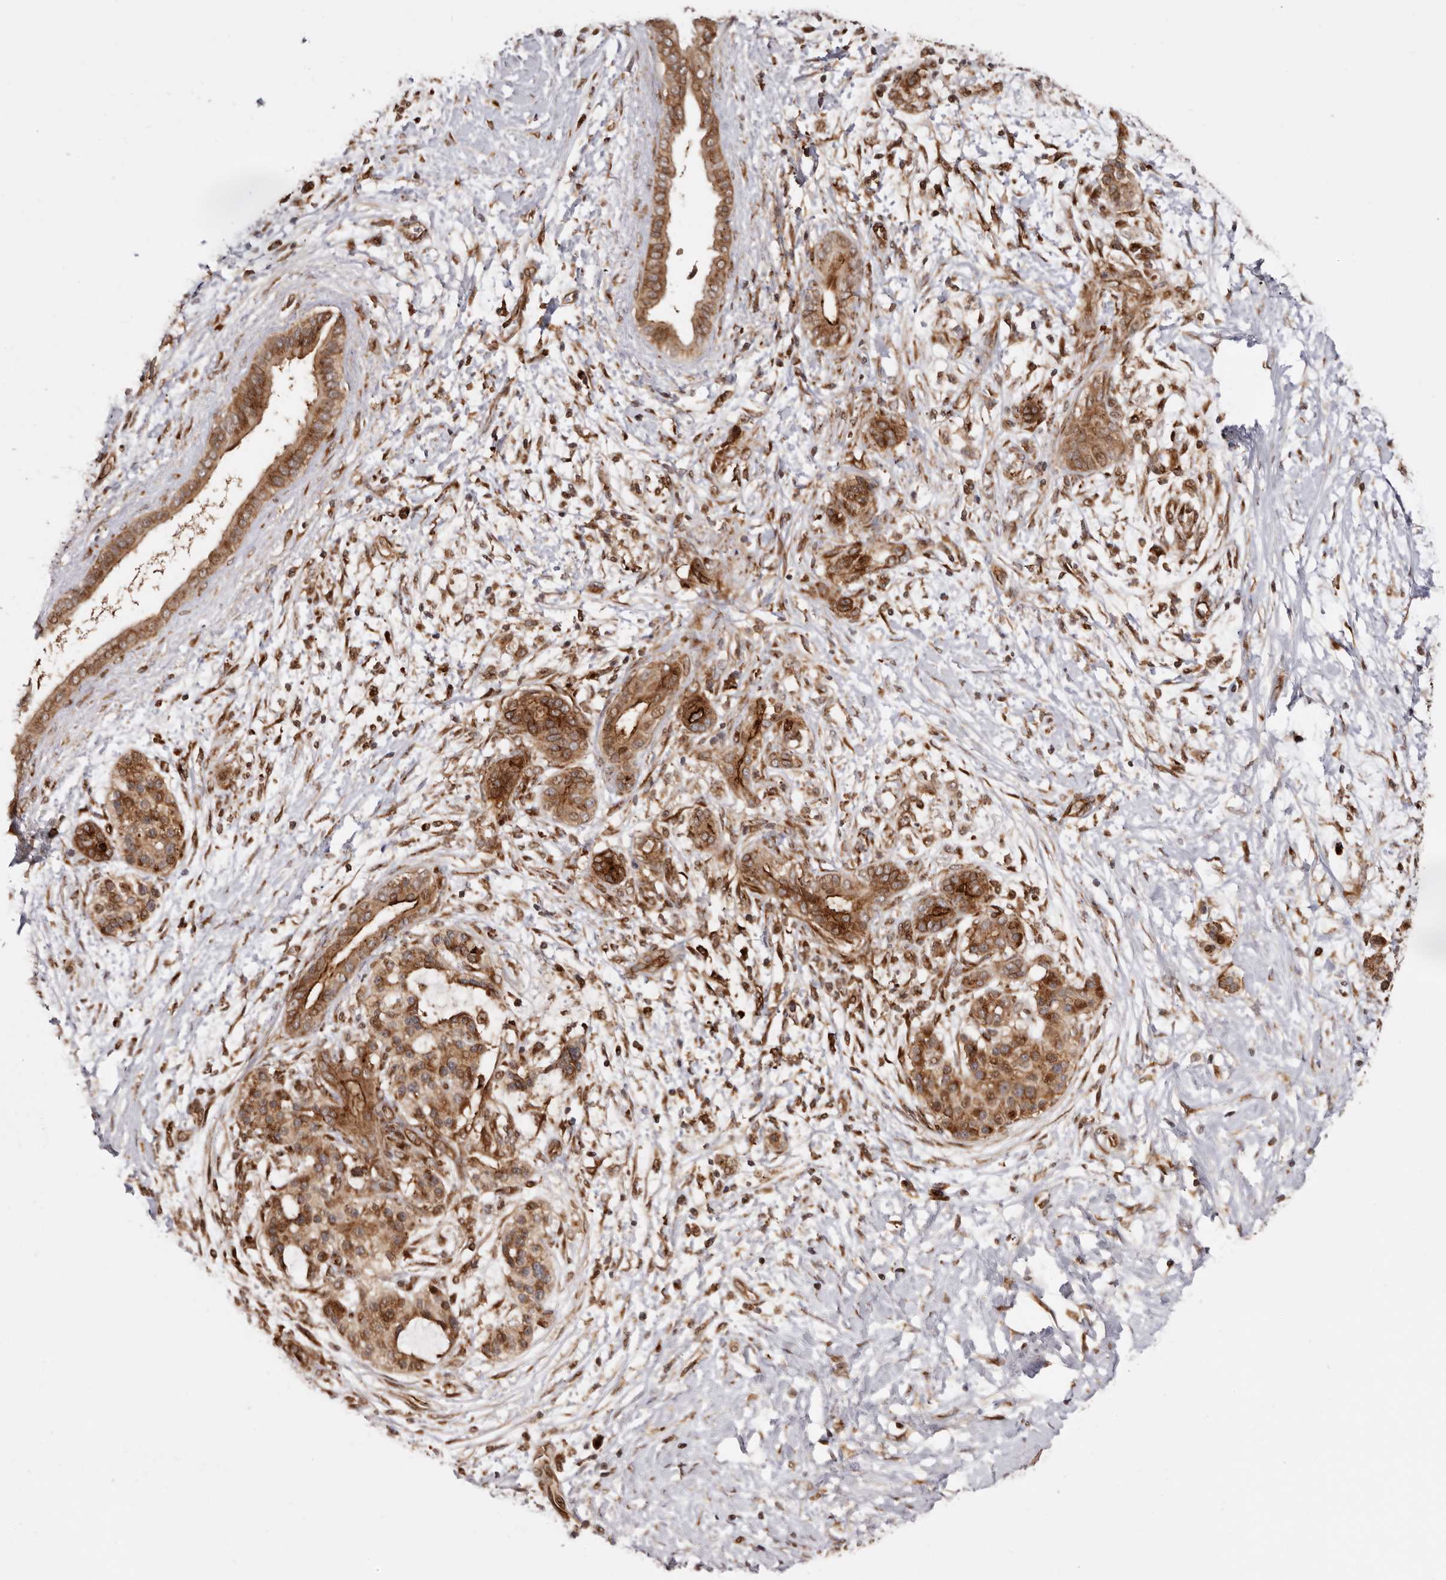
{"staining": {"intensity": "strong", "quantity": ">75%", "location": "cytoplasmic/membranous"}, "tissue": "pancreatic cancer", "cell_type": "Tumor cells", "image_type": "cancer", "snomed": [{"axis": "morphology", "description": "Adenocarcinoma, NOS"}, {"axis": "topography", "description": "Pancreas"}], "caption": "The image exhibits staining of pancreatic adenocarcinoma, revealing strong cytoplasmic/membranous protein staining (brown color) within tumor cells. The staining was performed using DAB to visualize the protein expression in brown, while the nuclei were stained in blue with hematoxylin (Magnification: 20x).", "gene": "GPR27", "patient": {"sex": "male", "age": 58}}